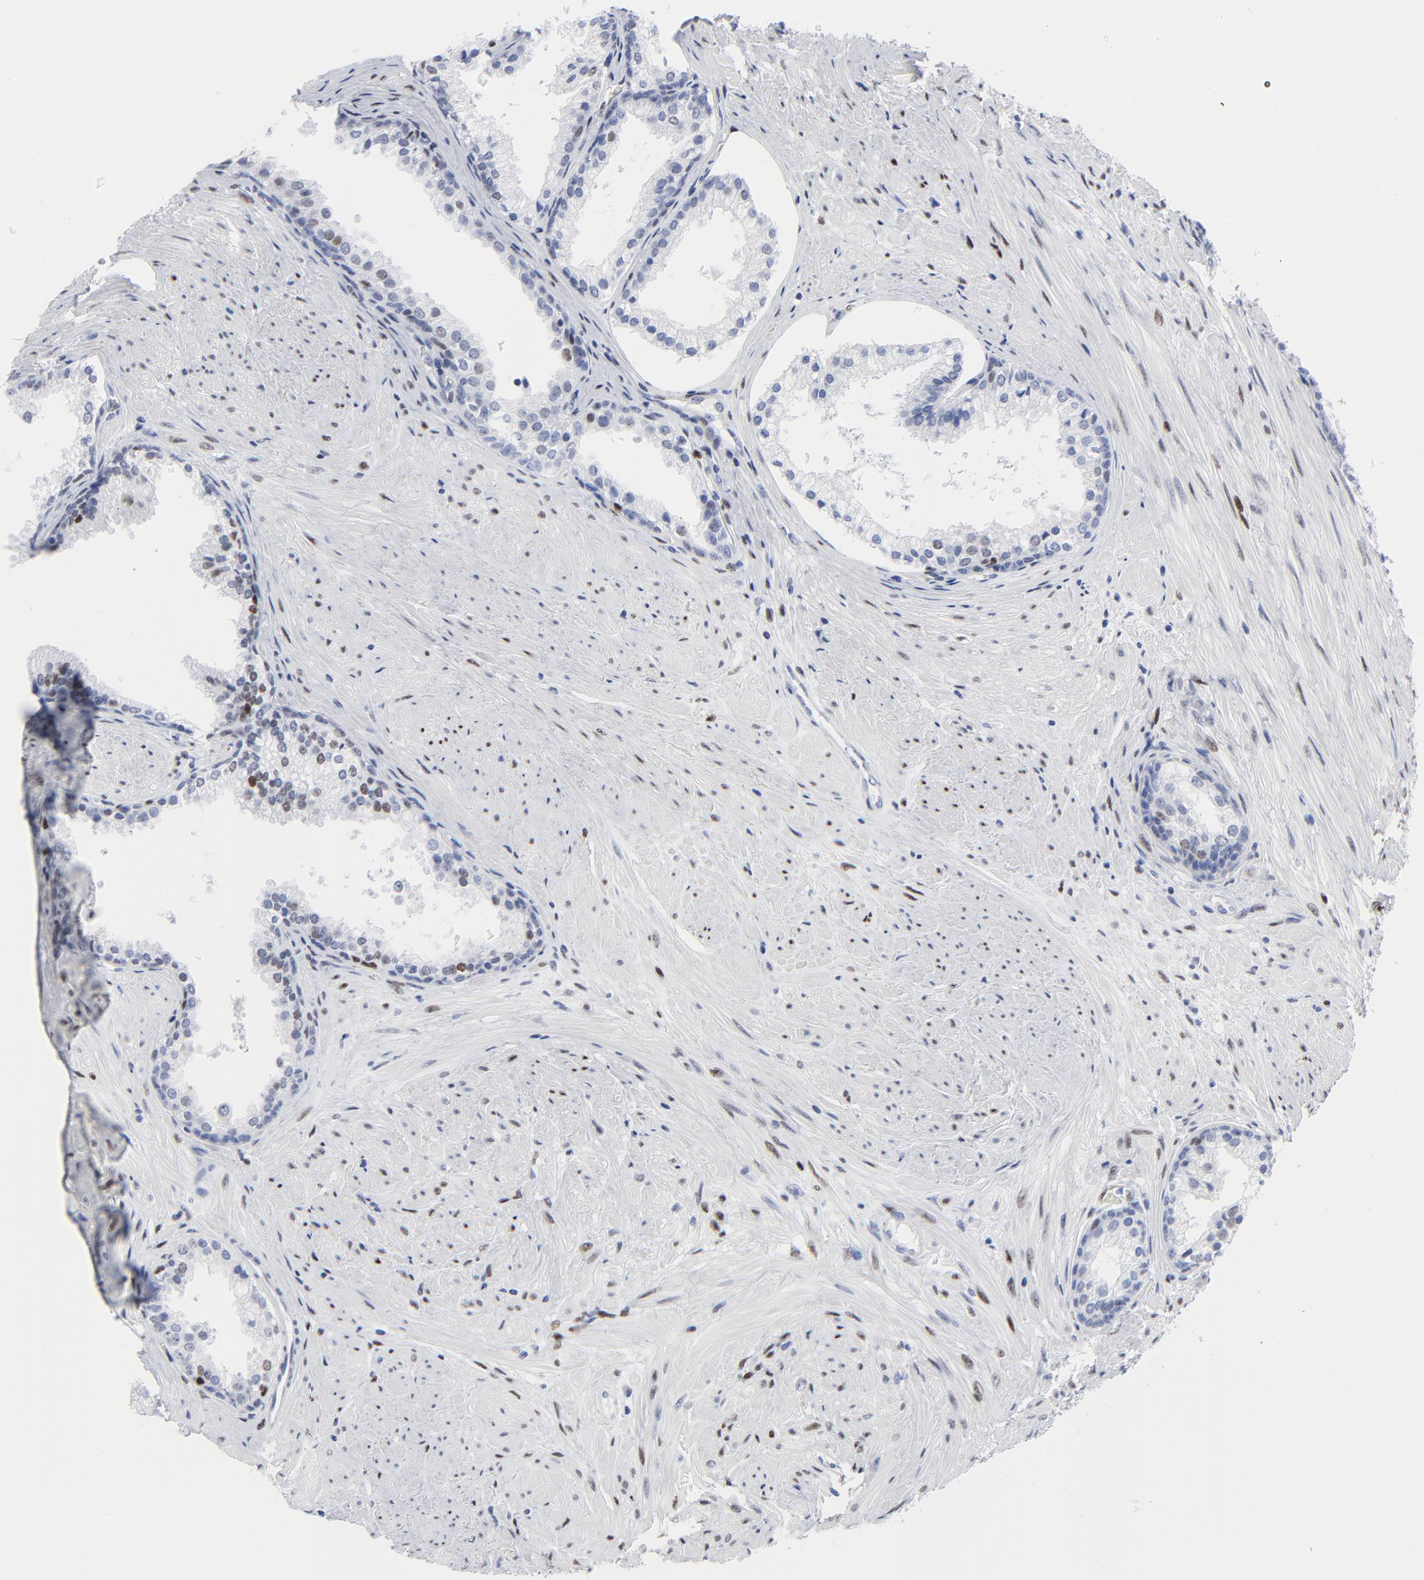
{"staining": {"intensity": "weak", "quantity": "<25%", "location": "nuclear"}, "tissue": "prostate cancer", "cell_type": "Tumor cells", "image_type": "cancer", "snomed": [{"axis": "morphology", "description": "Adenocarcinoma, Medium grade"}, {"axis": "topography", "description": "Prostate"}], "caption": "Protein analysis of prostate medium-grade adenocarcinoma reveals no significant staining in tumor cells.", "gene": "JUN", "patient": {"sex": "male", "age": 70}}